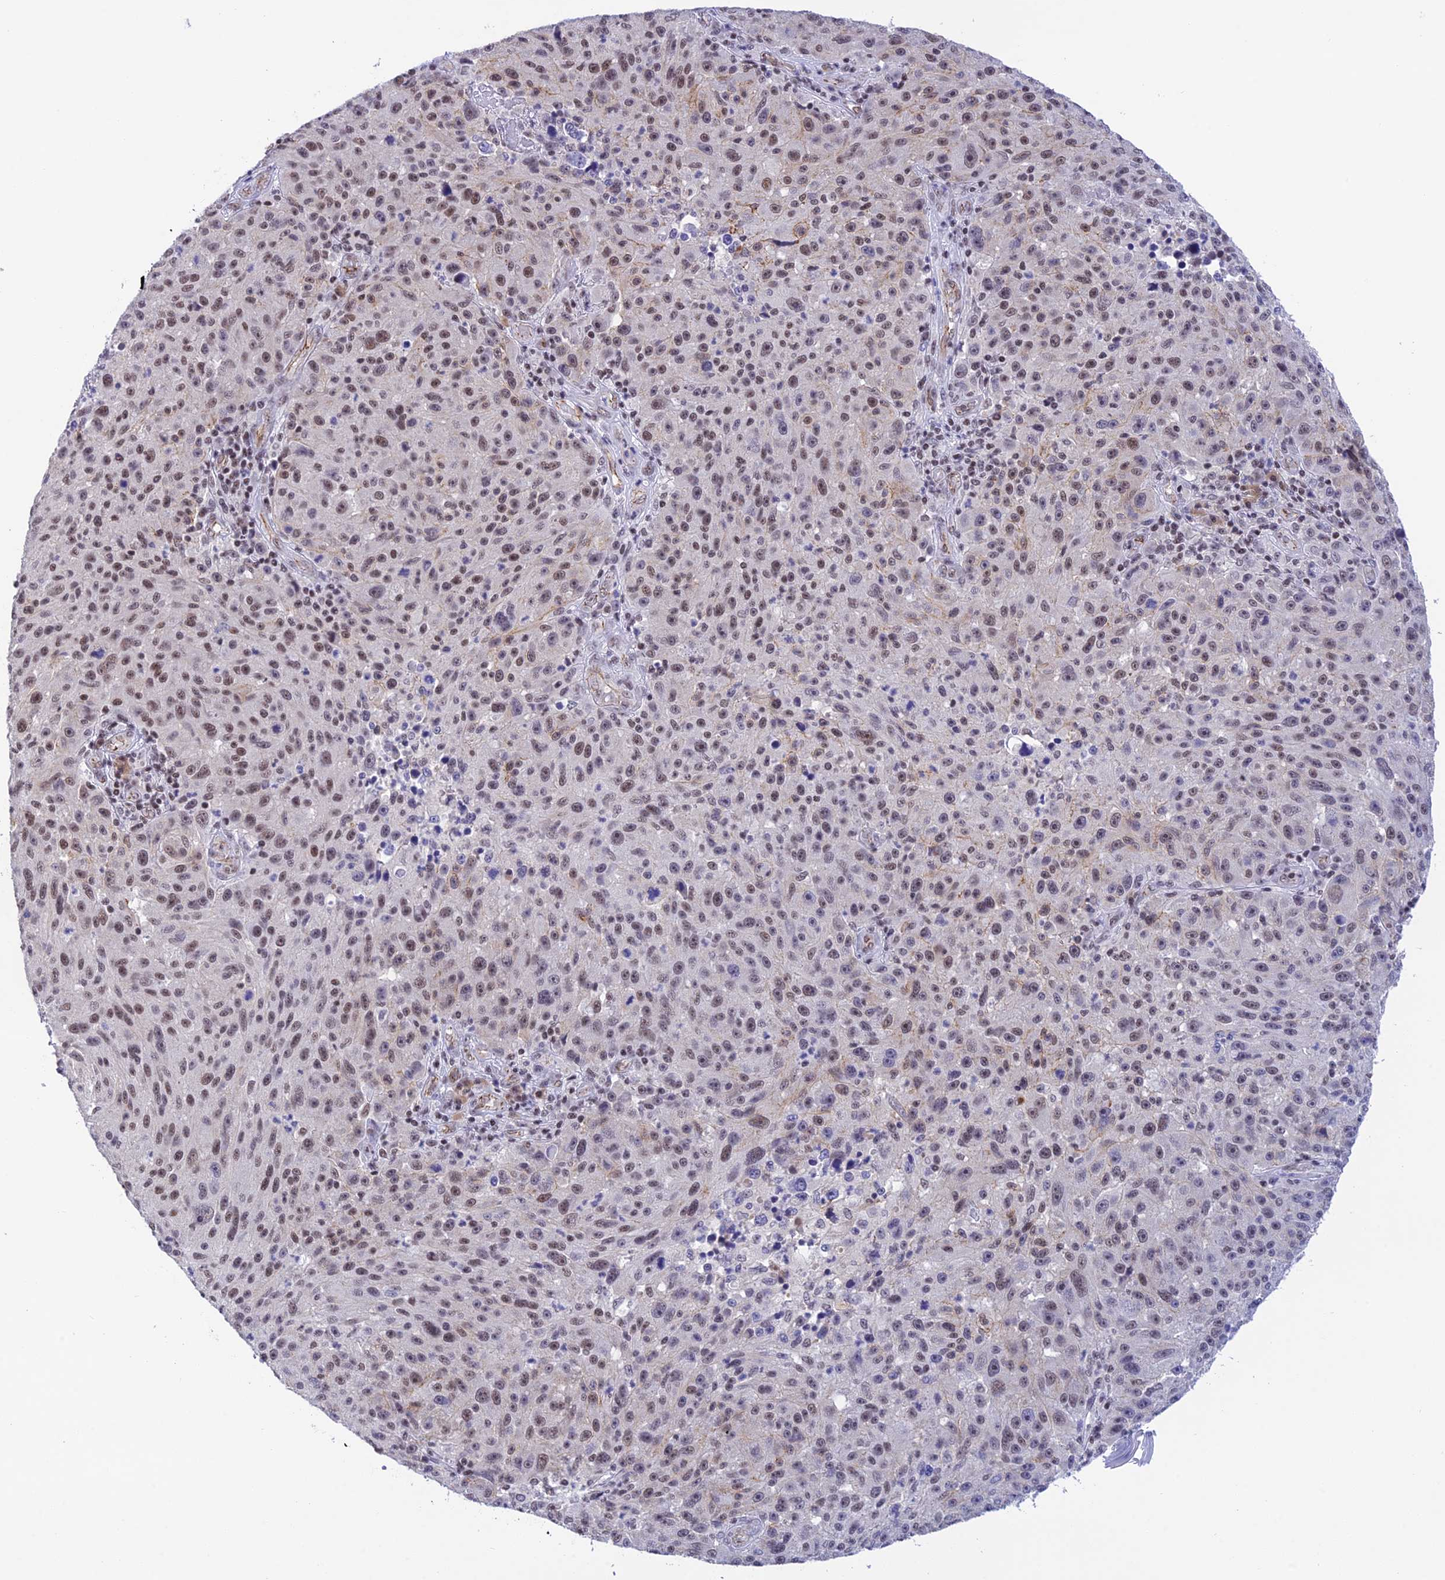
{"staining": {"intensity": "moderate", "quantity": ">75%", "location": "nuclear"}, "tissue": "melanoma", "cell_type": "Tumor cells", "image_type": "cancer", "snomed": [{"axis": "morphology", "description": "Malignant melanoma, NOS"}, {"axis": "topography", "description": "Skin"}], "caption": "Immunohistochemical staining of human malignant melanoma exhibits moderate nuclear protein positivity in approximately >75% of tumor cells. (IHC, brightfield microscopy, high magnification).", "gene": "THAP11", "patient": {"sex": "male", "age": 53}}